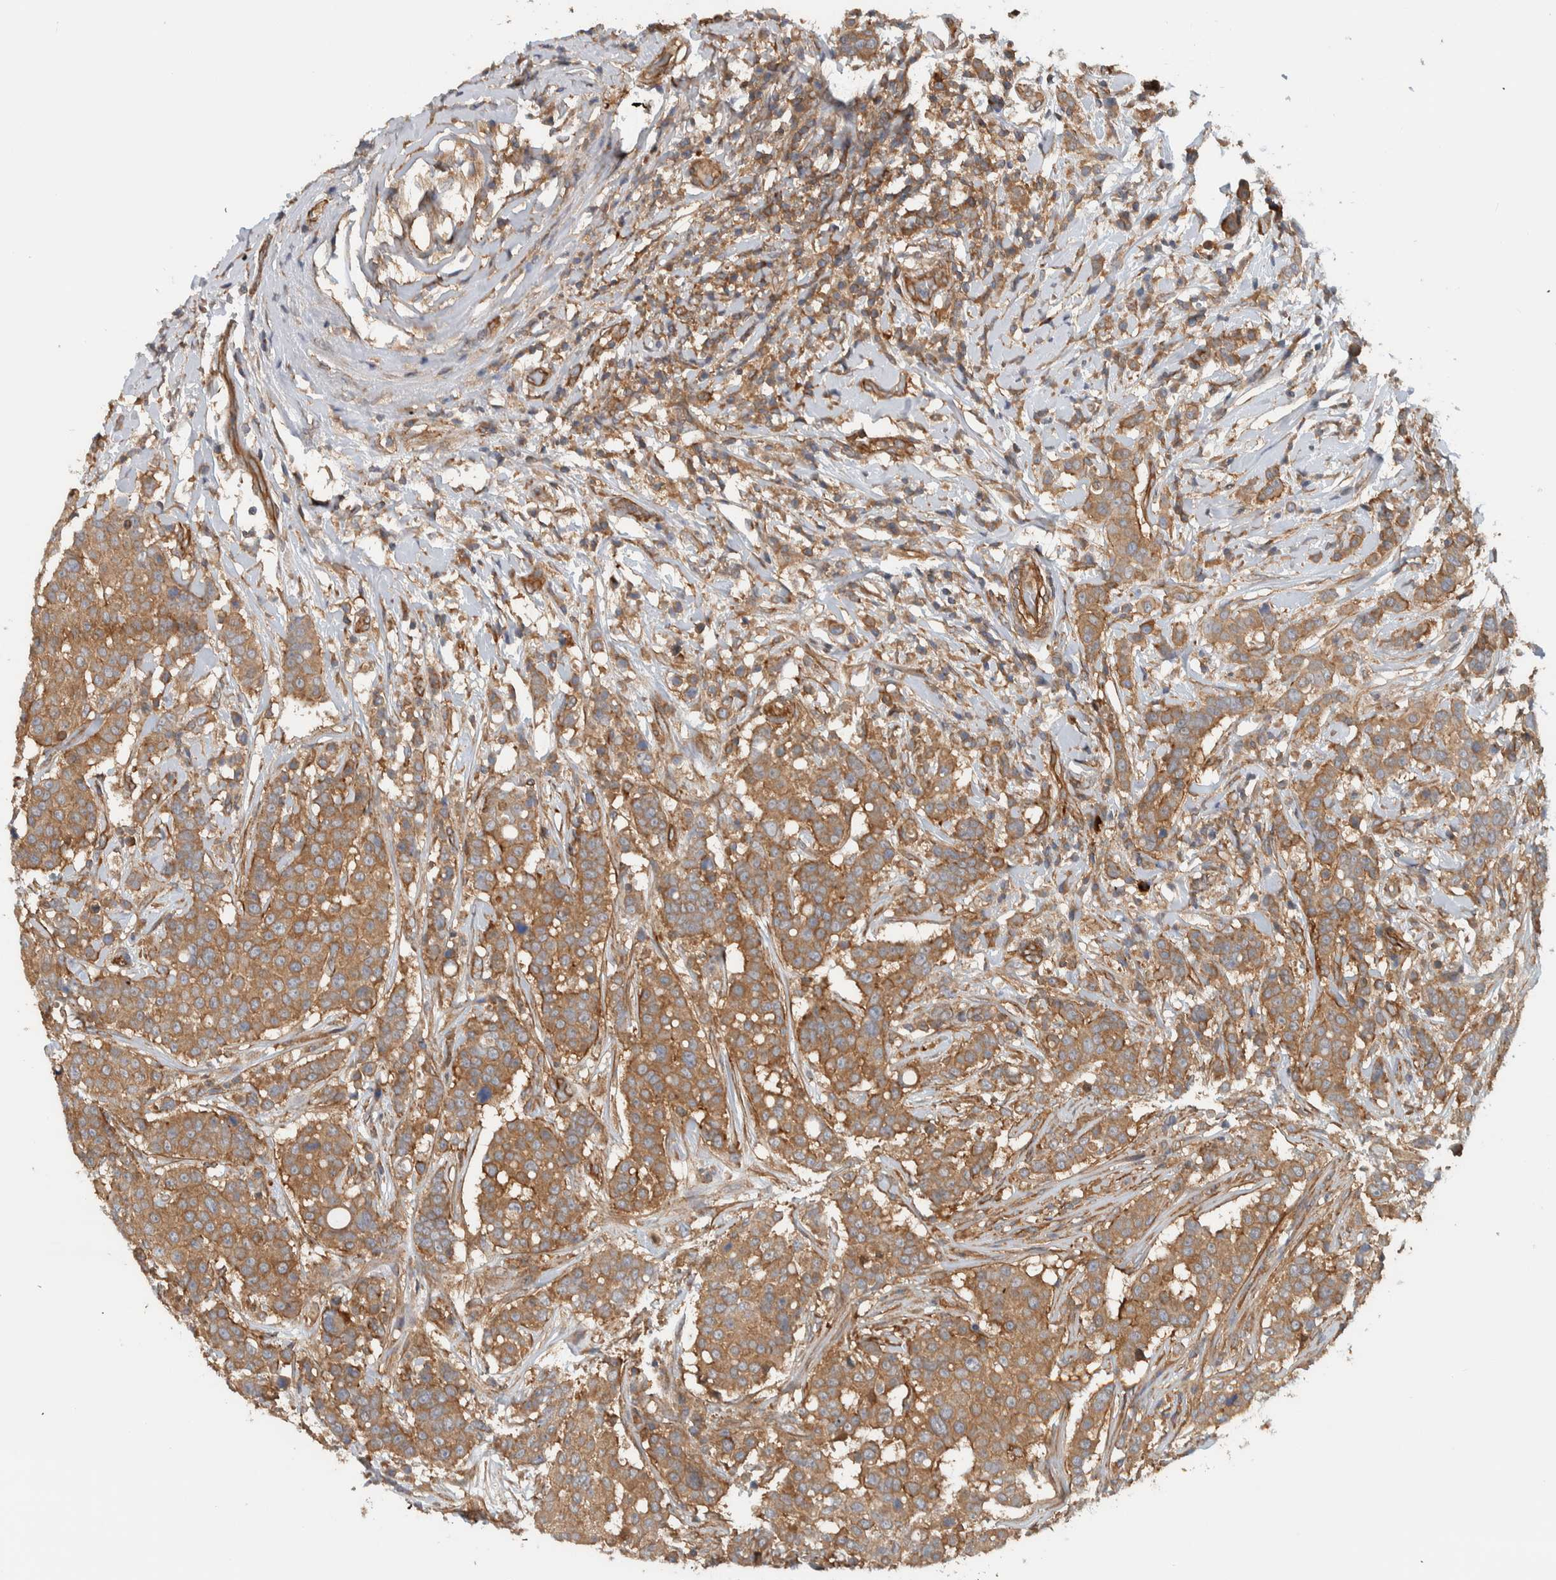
{"staining": {"intensity": "moderate", "quantity": ">75%", "location": "cytoplasmic/membranous"}, "tissue": "breast cancer", "cell_type": "Tumor cells", "image_type": "cancer", "snomed": [{"axis": "morphology", "description": "Duct carcinoma"}, {"axis": "topography", "description": "Breast"}], "caption": "This is an image of immunohistochemistry (IHC) staining of intraductal carcinoma (breast), which shows moderate staining in the cytoplasmic/membranous of tumor cells.", "gene": "MPRIP", "patient": {"sex": "female", "age": 27}}